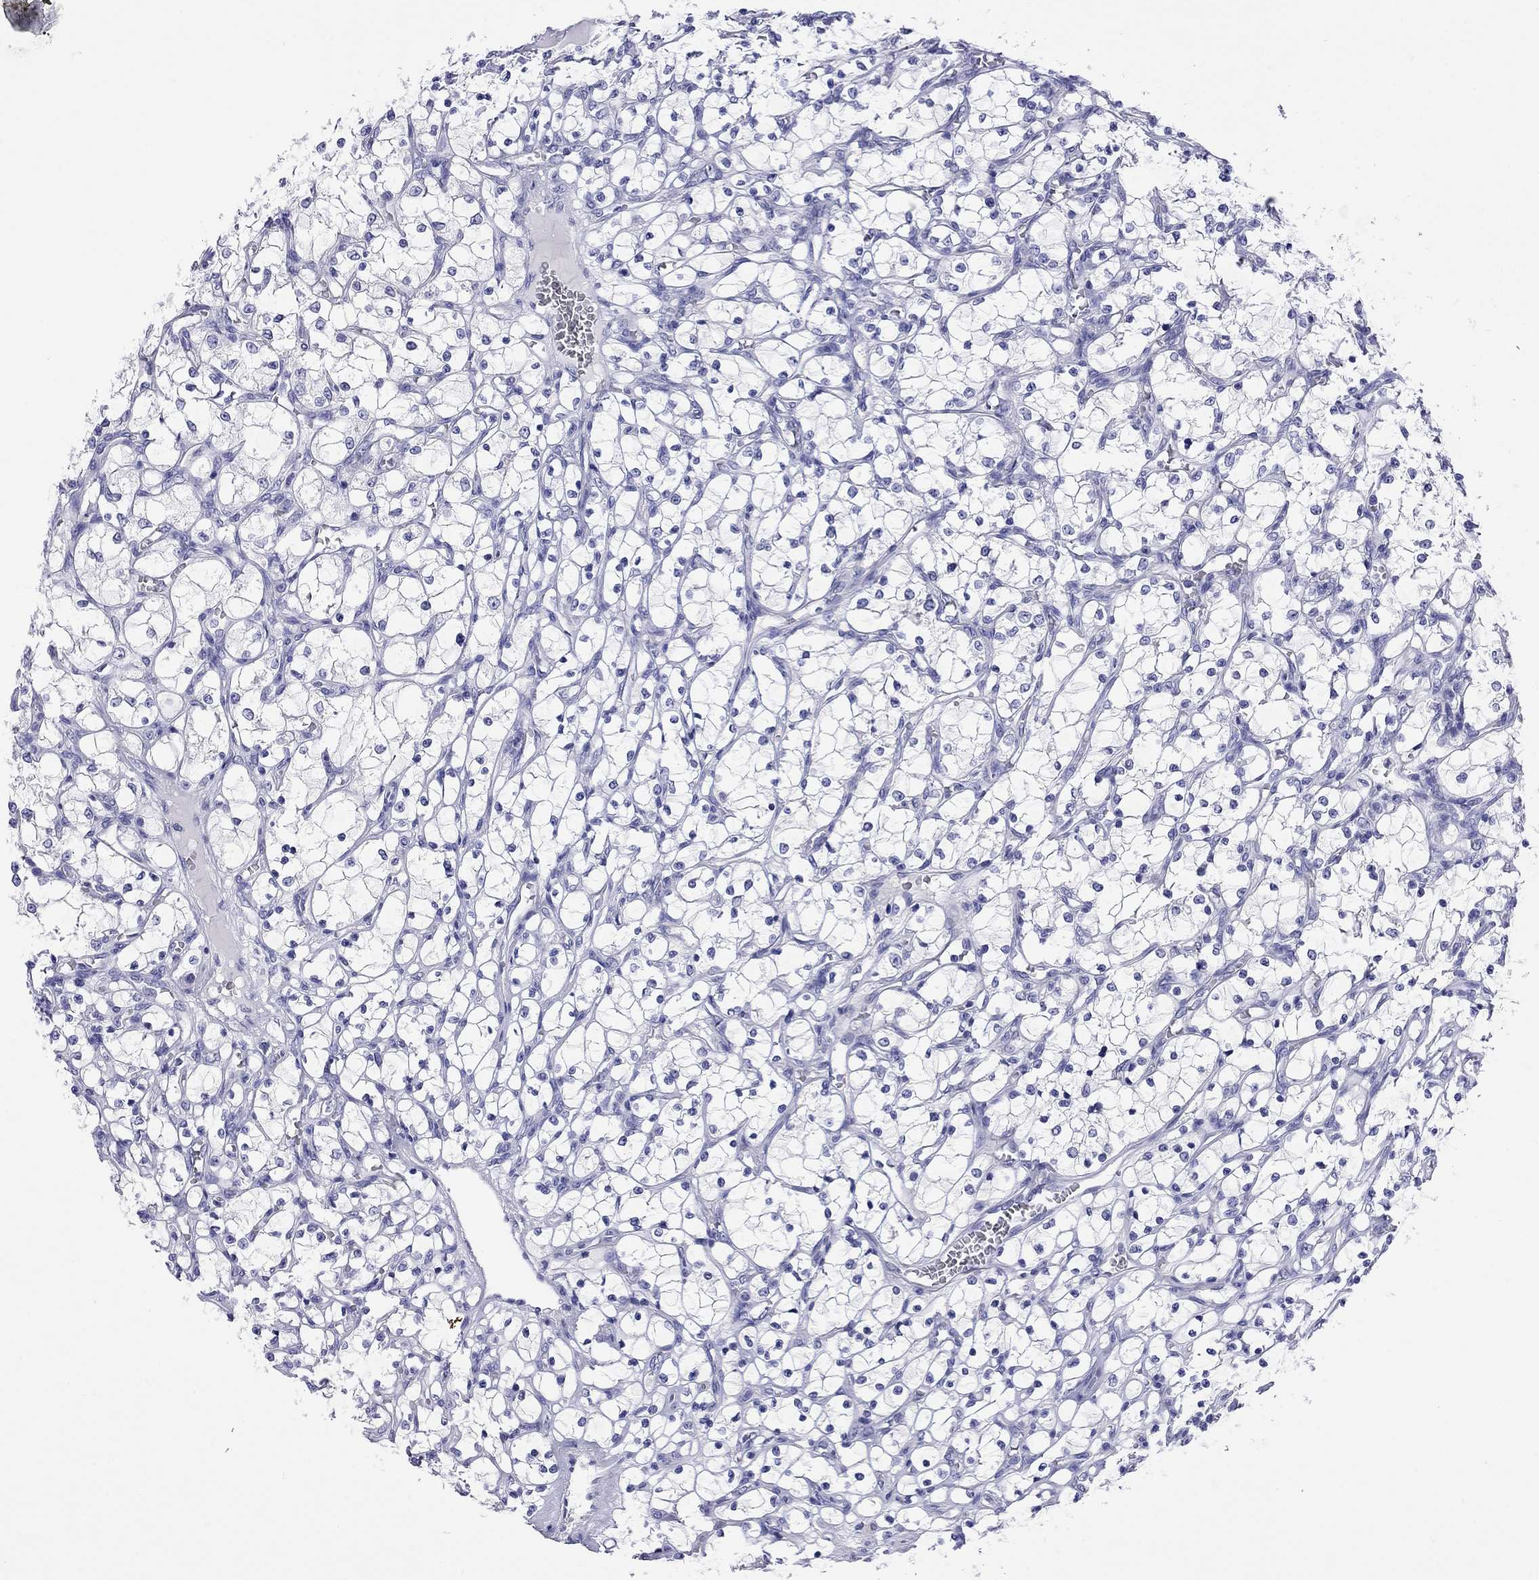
{"staining": {"intensity": "negative", "quantity": "none", "location": "none"}, "tissue": "renal cancer", "cell_type": "Tumor cells", "image_type": "cancer", "snomed": [{"axis": "morphology", "description": "Adenocarcinoma, NOS"}, {"axis": "topography", "description": "Kidney"}], "caption": "This is a histopathology image of IHC staining of adenocarcinoma (renal), which shows no staining in tumor cells.", "gene": "FIGLA", "patient": {"sex": "female", "age": 69}}